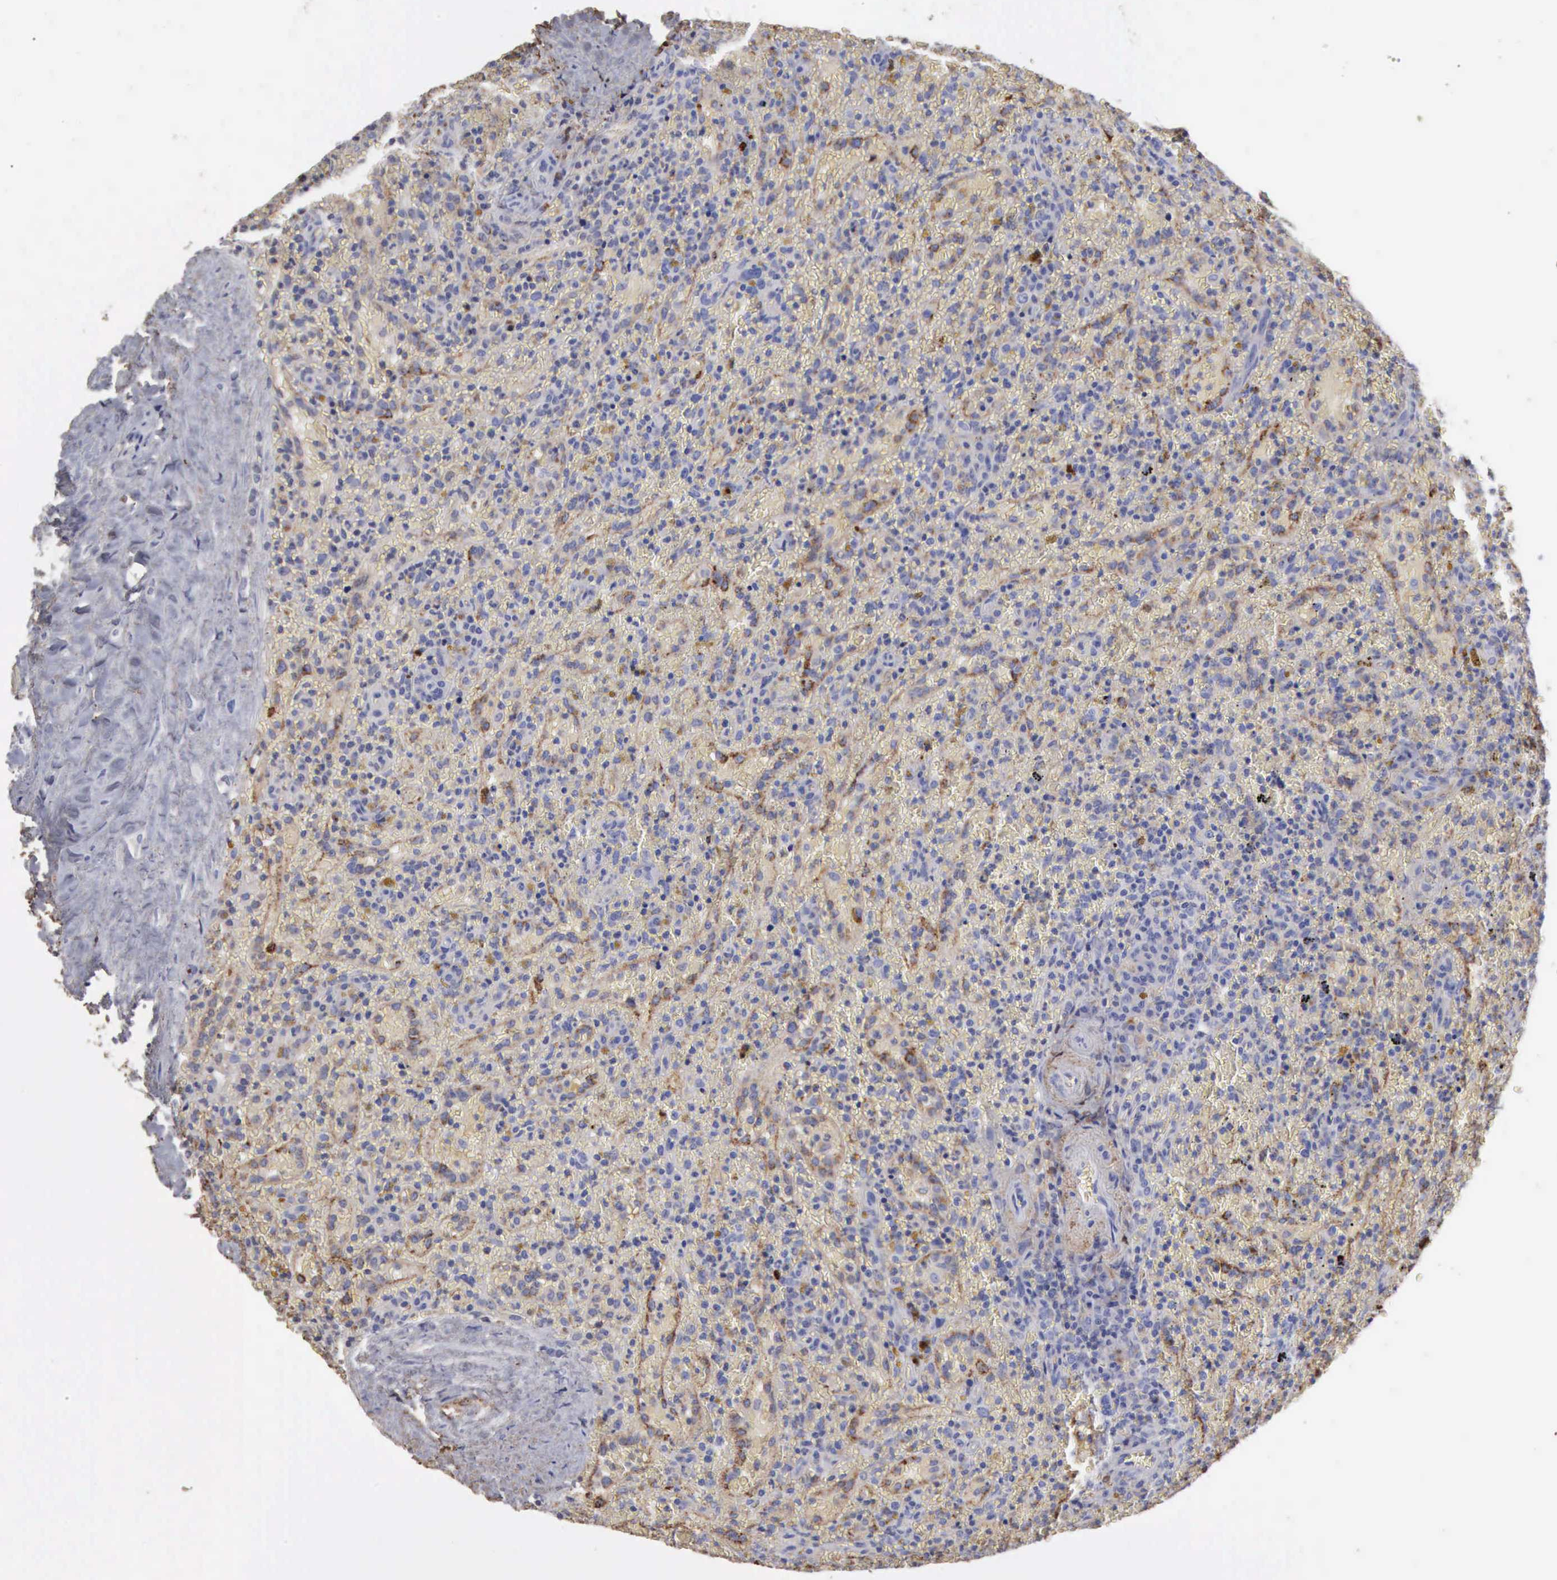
{"staining": {"intensity": "negative", "quantity": "none", "location": "none"}, "tissue": "lymphoma", "cell_type": "Tumor cells", "image_type": "cancer", "snomed": [{"axis": "morphology", "description": "Malignant lymphoma, non-Hodgkin's type, High grade"}, {"axis": "topography", "description": "Spleen"}, {"axis": "topography", "description": "Lymph node"}], "caption": "Immunohistochemical staining of lymphoma demonstrates no significant expression in tumor cells.", "gene": "SERPINA1", "patient": {"sex": "female", "age": 70}}